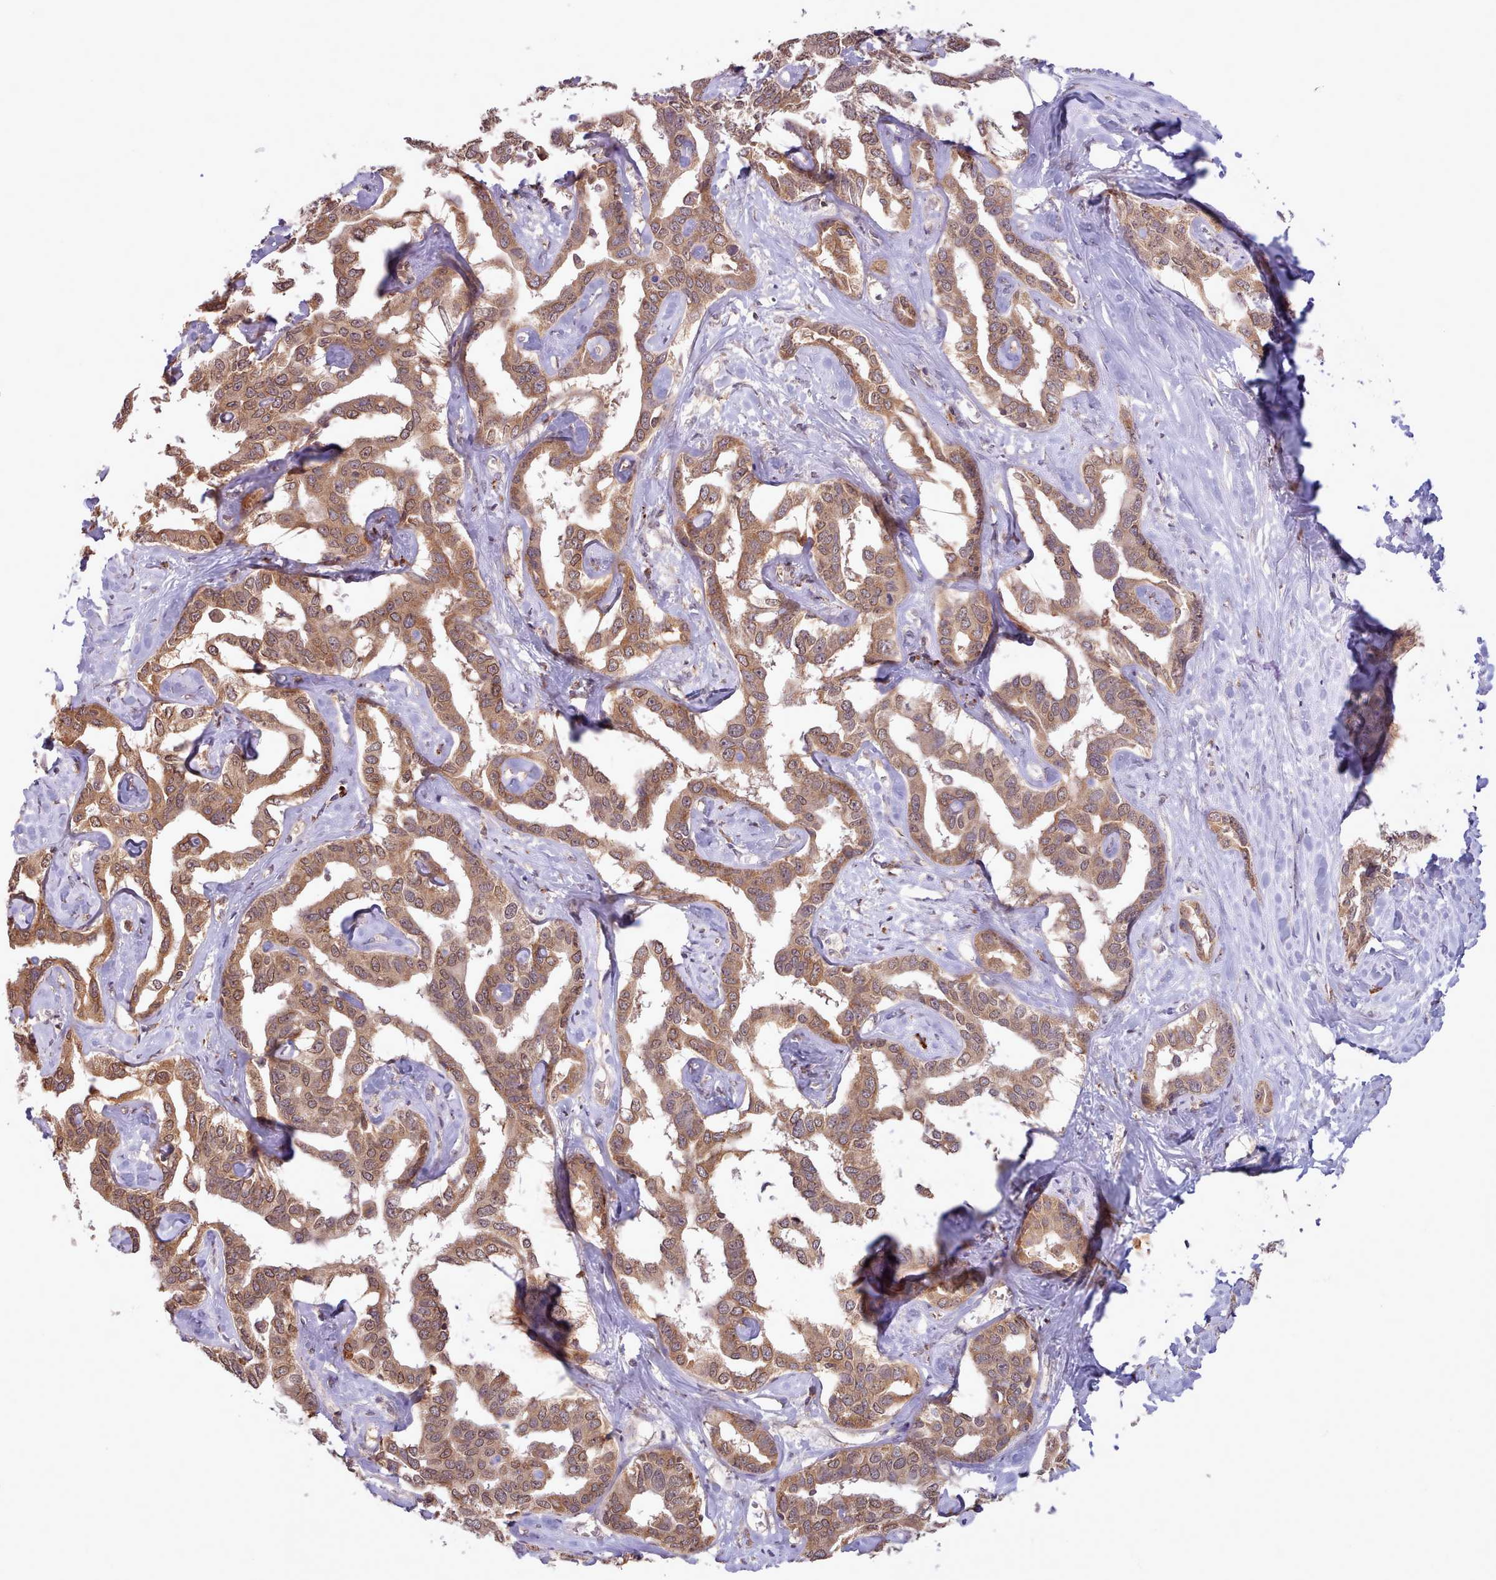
{"staining": {"intensity": "moderate", "quantity": ">75%", "location": "cytoplasmic/membranous,nuclear"}, "tissue": "liver cancer", "cell_type": "Tumor cells", "image_type": "cancer", "snomed": [{"axis": "morphology", "description": "Cholangiocarcinoma"}, {"axis": "topography", "description": "Liver"}], "caption": "A high-resolution photomicrograph shows immunohistochemistry (IHC) staining of liver cancer, which displays moderate cytoplasmic/membranous and nuclear positivity in about >75% of tumor cells.", "gene": "PIP4P1", "patient": {"sex": "male", "age": 59}}